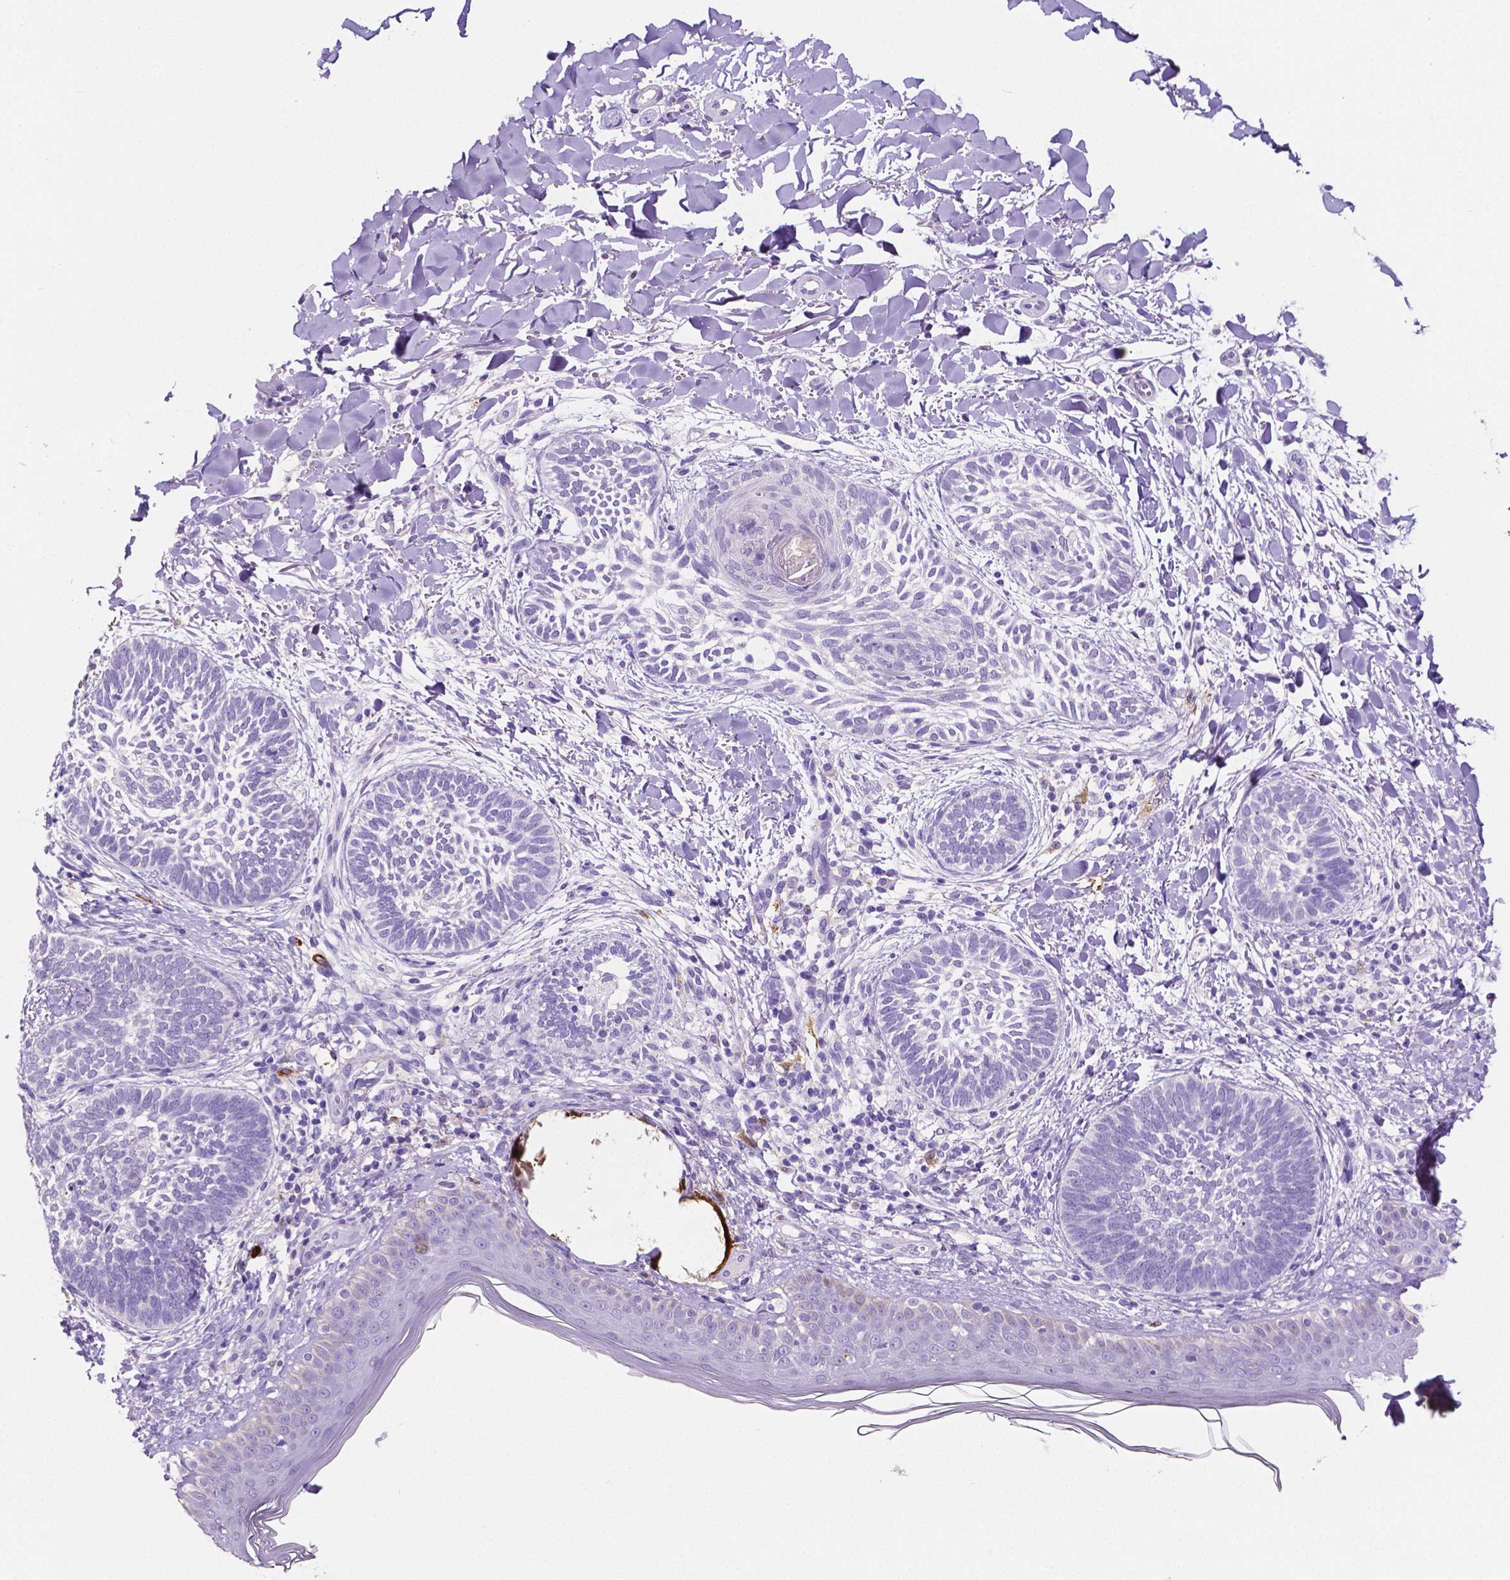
{"staining": {"intensity": "negative", "quantity": "none", "location": "none"}, "tissue": "skin cancer", "cell_type": "Tumor cells", "image_type": "cancer", "snomed": [{"axis": "morphology", "description": "Normal tissue, NOS"}, {"axis": "morphology", "description": "Basal cell carcinoma"}, {"axis": "topography", "description": "Skin"}], "caption": "Protein analysis of skin basal cell carcinoma shows no significant expression in tumor cells. (IHC, brightfield microscopy, high magnification).", "gene": "MMP9", "patient": {"sex": "male", "age": 46}}